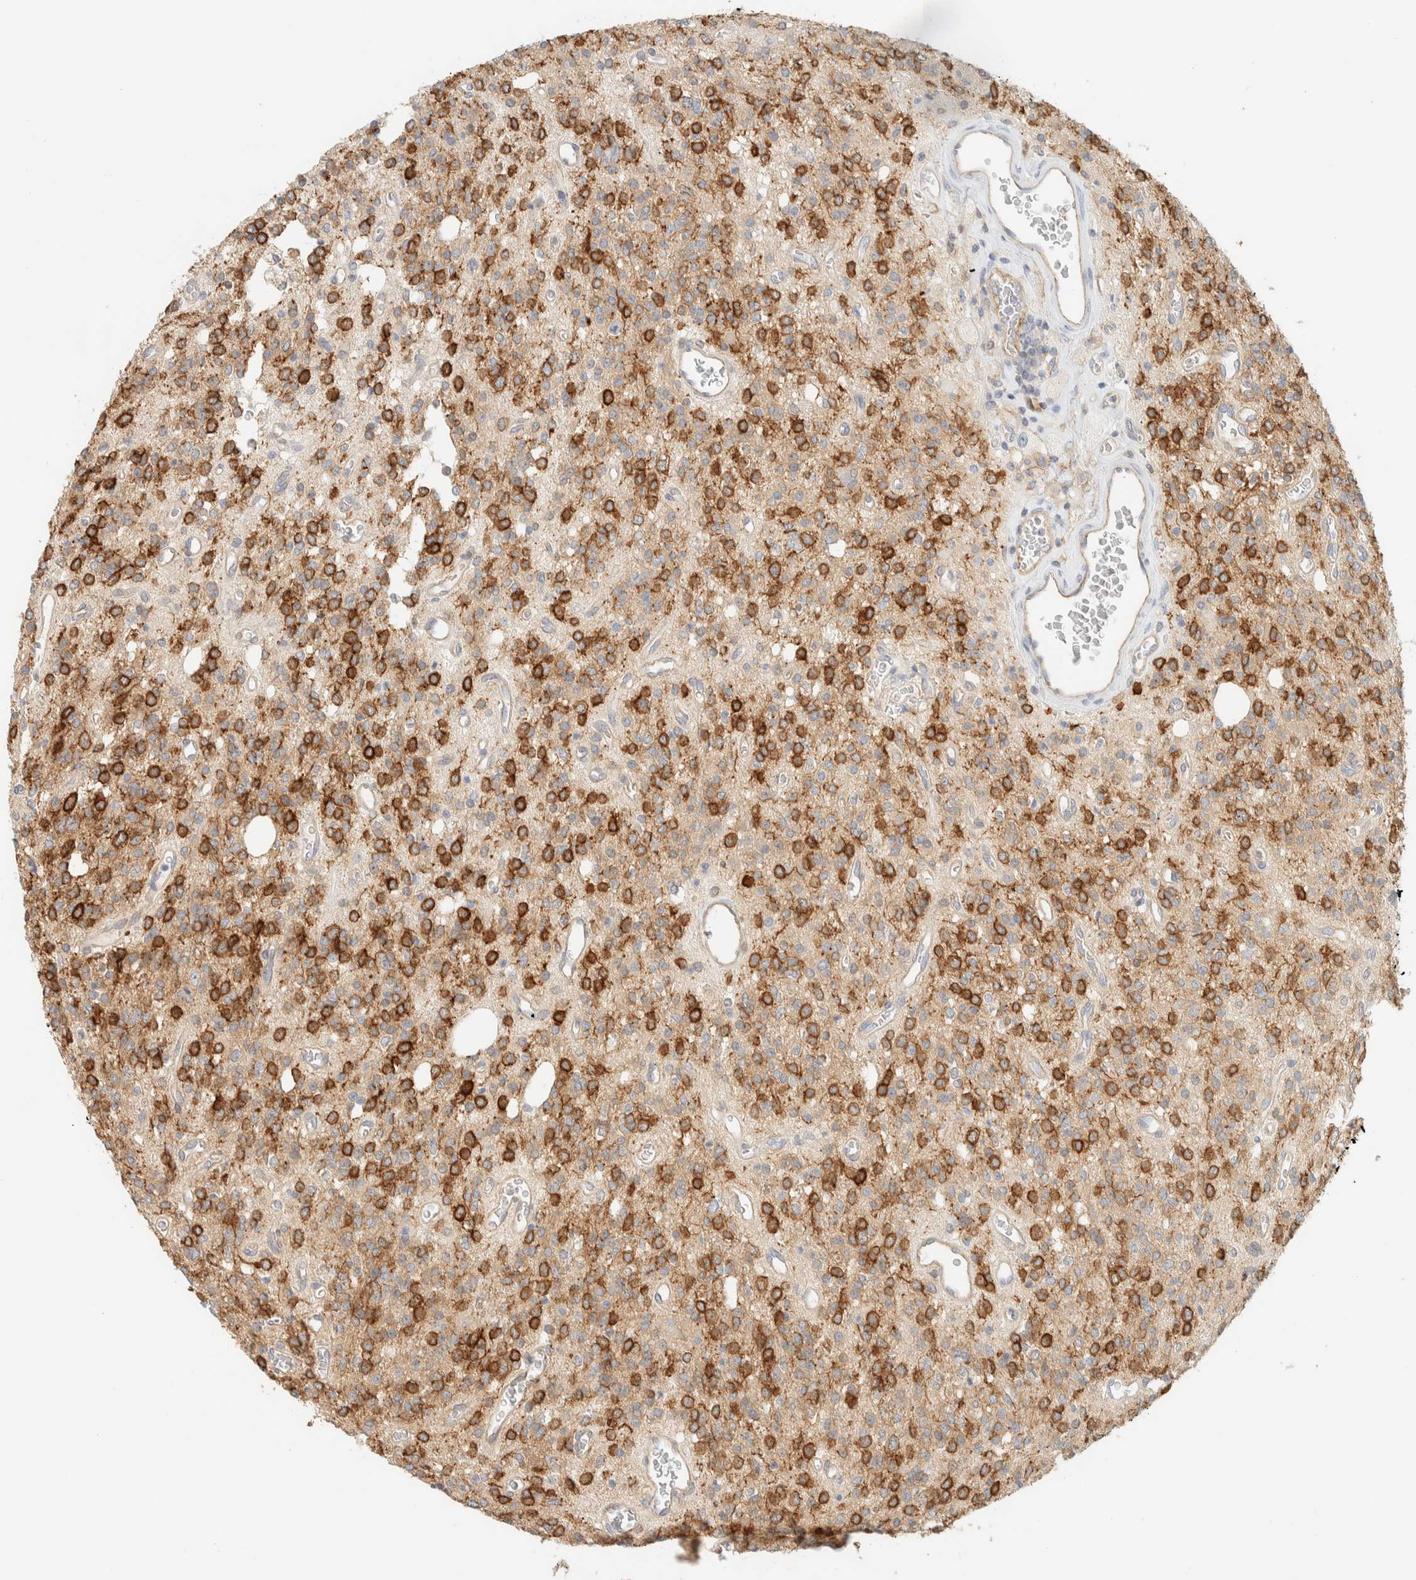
{"staining": {"intensity": "weak", "quantity": "25%-75%", "location": "cytoplasmic/membranous"}, "tissue": "glioma", "cell_type": "Tumor cells", "image_type": "cancer", "snomed": [{"axis": "morphology", "description": "Glioma, malignant, High grade"}, {"axis": "topography", "description": "Brain"}], "caption": "About 25%-75% of tumor cells in human malignant glioma (high-grade) show weak cytoplasmic/membranous protein positivity as visualized by brown immunohistochemical staining.", "gene": "LIMA1", "patient": {"sex": "male", "age": 34}}